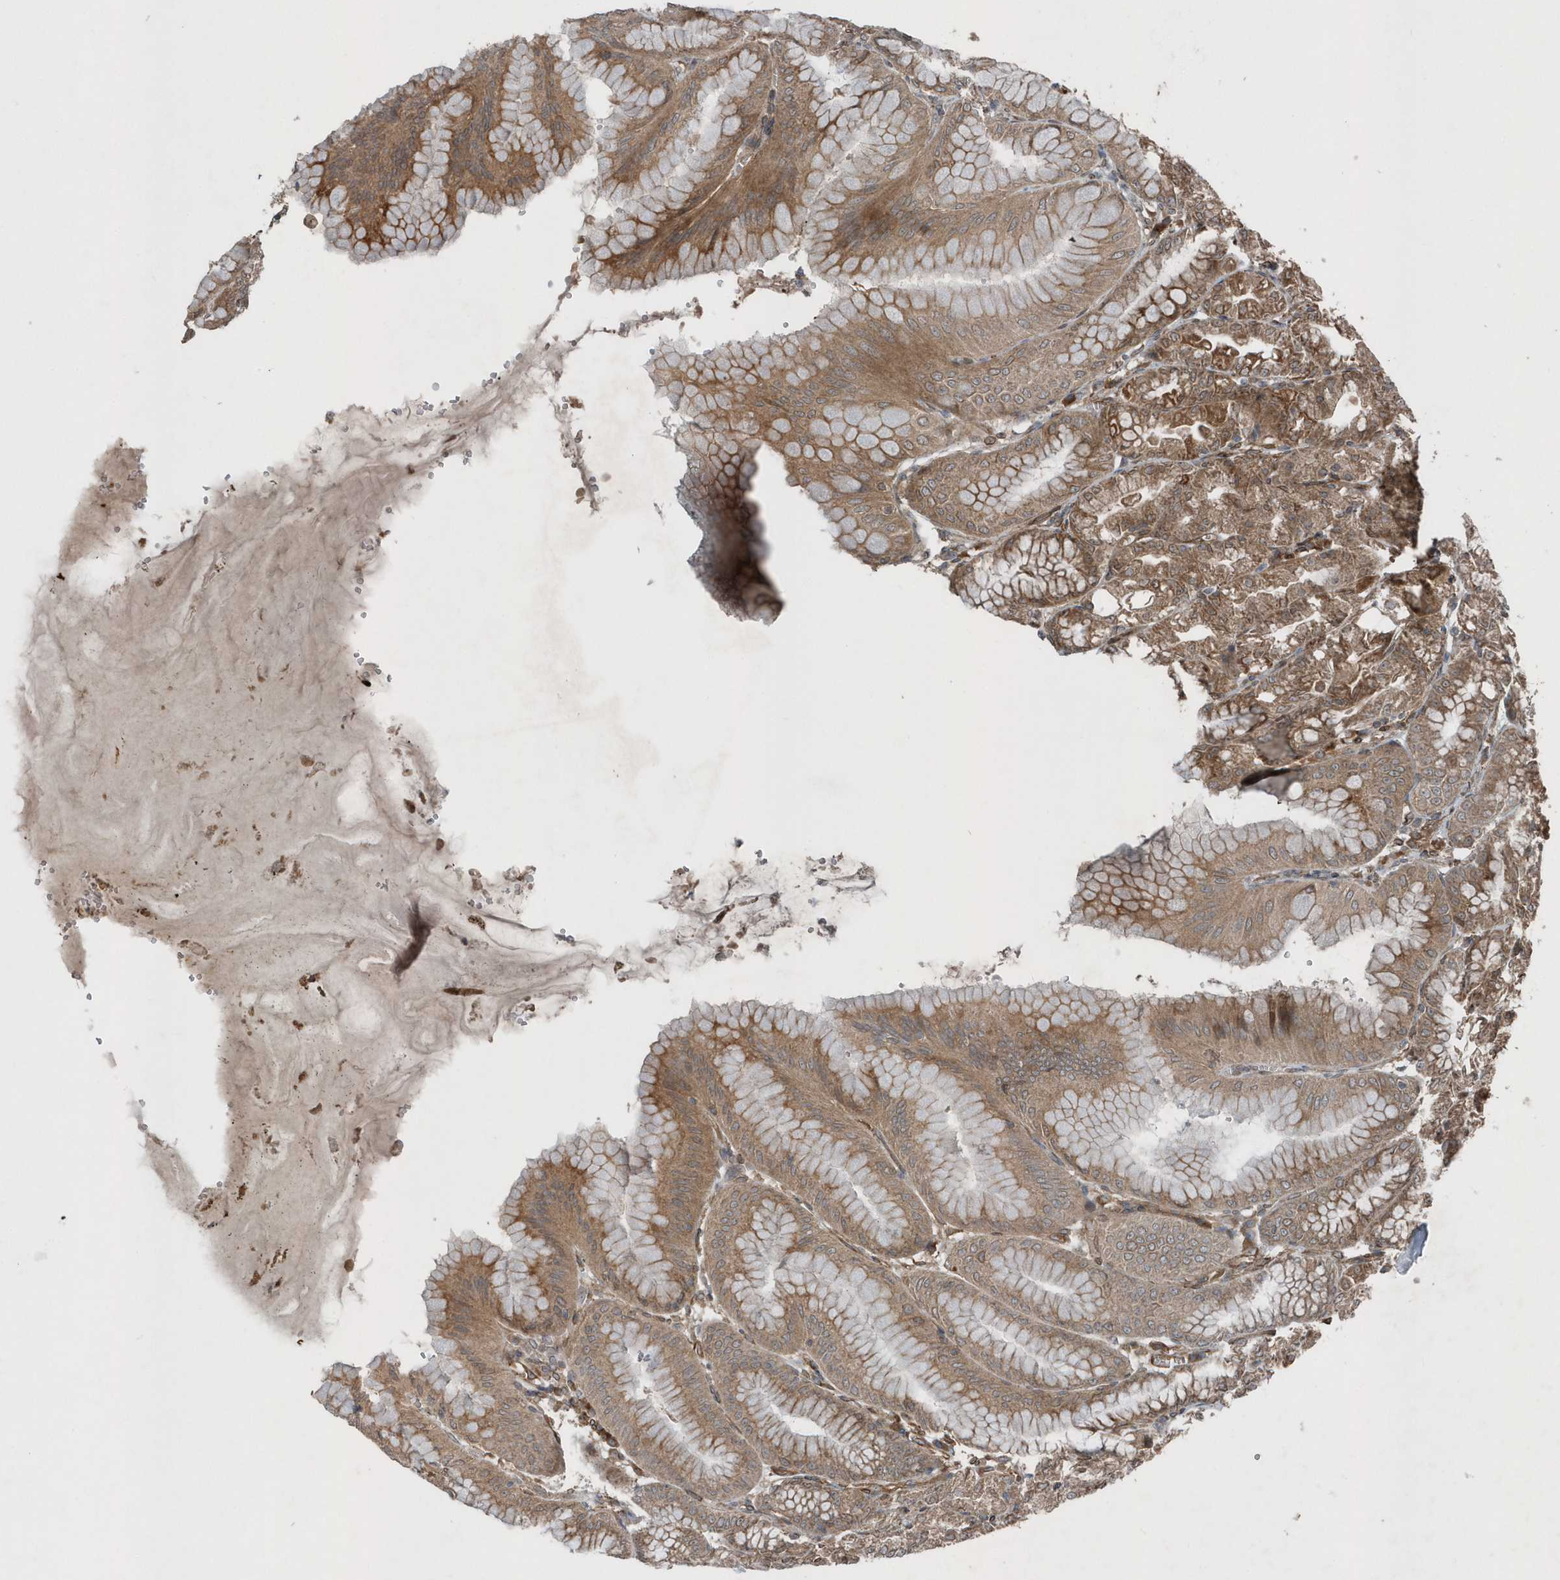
{"staining": {"intensity": "moderate", "quantity": ">75%", "location": "cytoplasmic/membranous"}, "tissue": "stomach", "cell_type": "Glandular cells", "image_type": "normal", "snomed": [{"axis": "morphology", "description": "Normal tissue, NOS"}, {"axis": "topography", "description": "Stomach, lower"}], "caption": "A medium amount of moderate cytoplasmic/membranous expression is identified in approximately >75% of glandular cells in unremarkable stomach.", "gene": "MCC", "patient": {"sex": "male", "age": 71}}